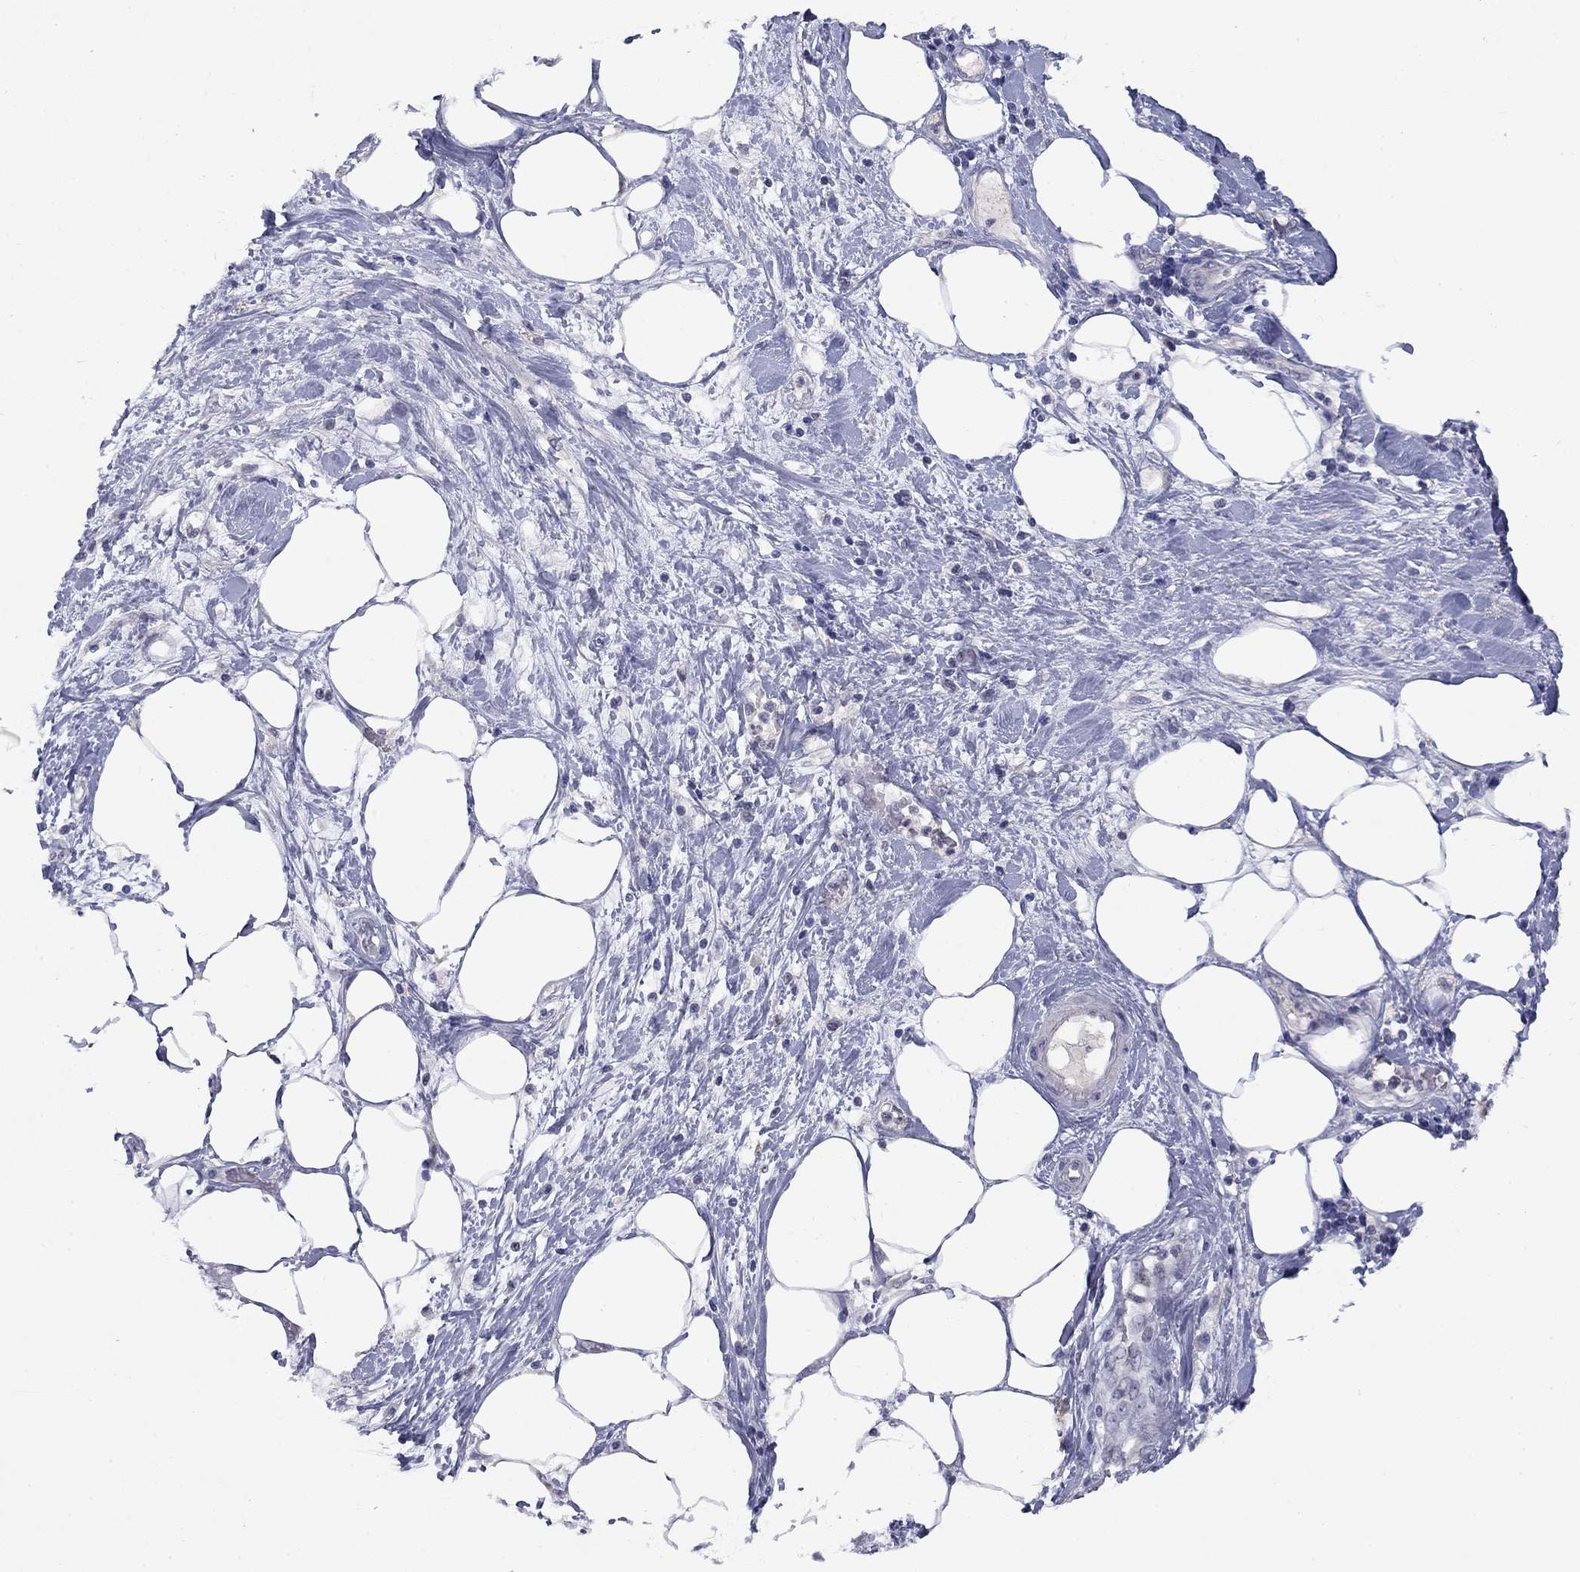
{"staining": {"intensity": "negative", "quantity": "none", "location": "none"}, "tissue": "pancreatic cancer", "cell_type": "Tumor cells", "image_type": "cancer", "snomed": [{"axis": "morphology", "description": "Adenocarcinoma, NOS"}, {"axis": "topography", "description": "Pancreas"}], "caption": "The photomicrograph reveals no significant staining in tumor cells of pancreatic cancer. (DAB (3,3'-diaminobenzidine) immunohistochemistry (IHC), high magnification).", "gene": "CACNA1A", "patient": {"sex": "female", "age": 56}}